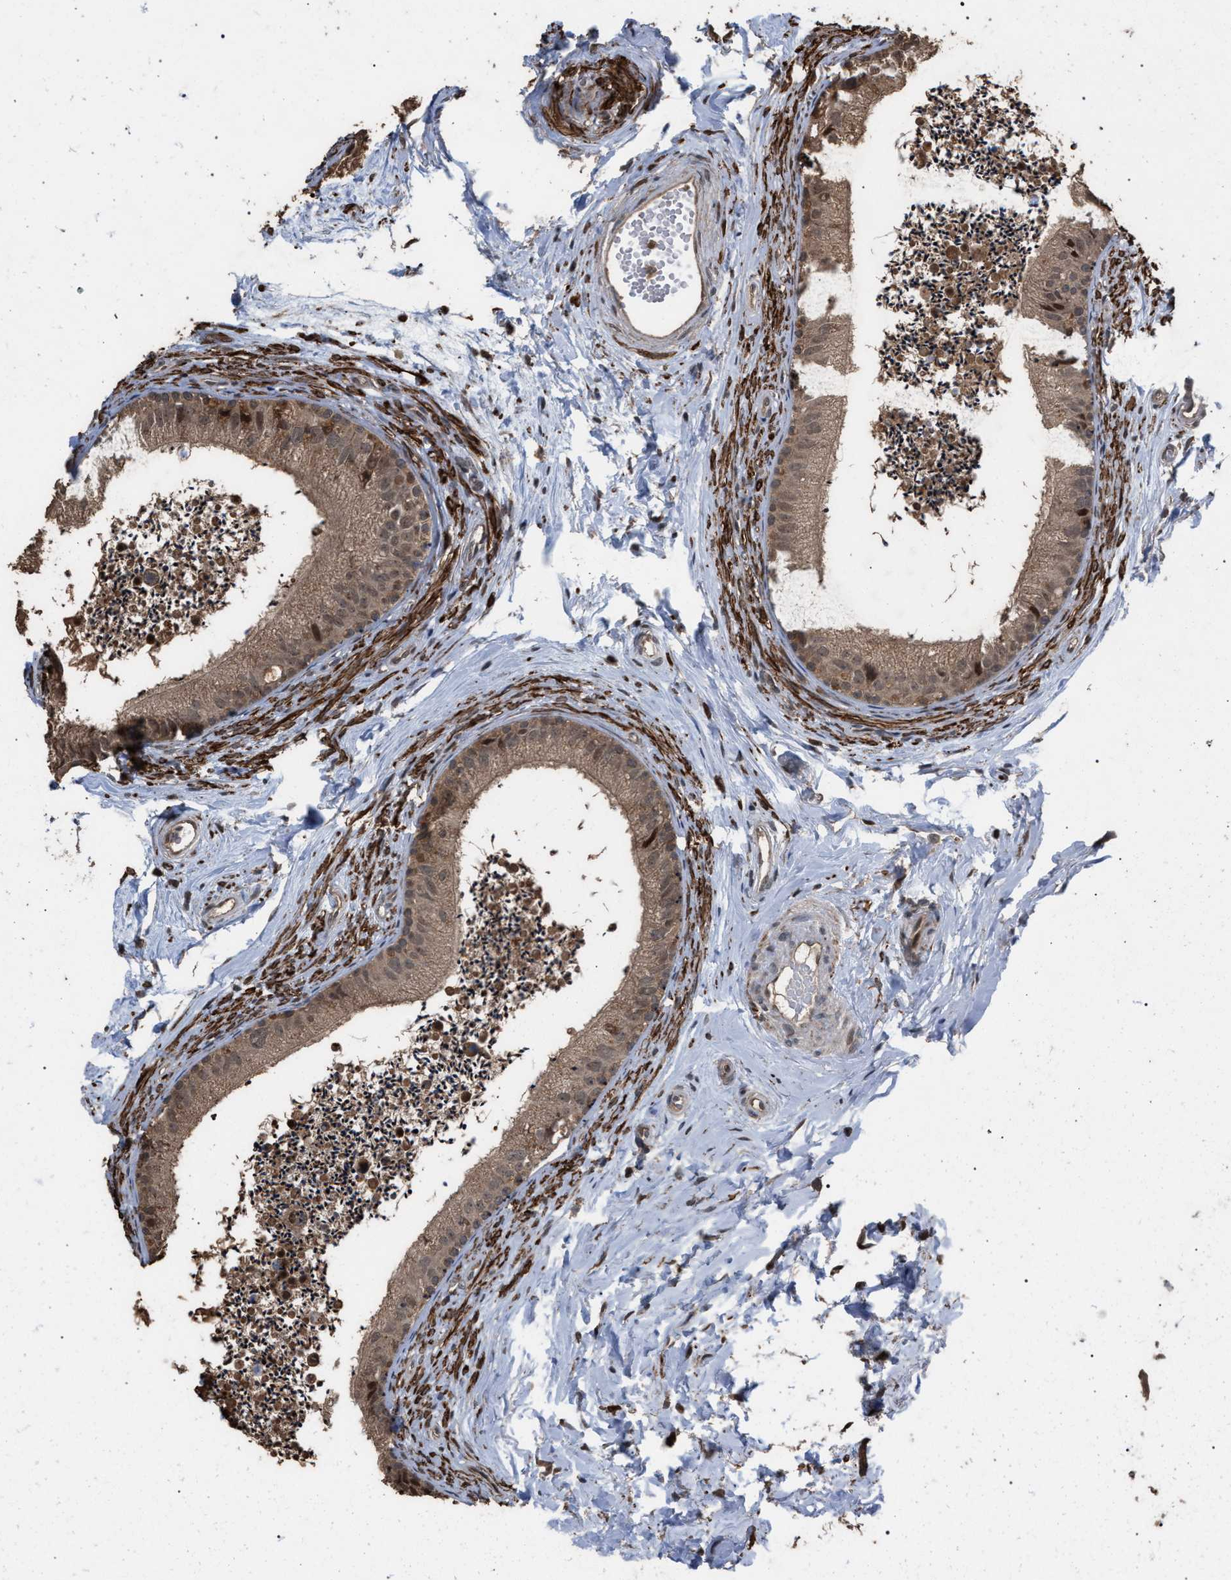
{"staining": {"intensity": "moderate", "quantity": ">75%", "location": "cytoplasmic/membranous"}, "tissue": "epididymis", "cell_type": "Glandular cells", "image_type": "normal", "snomed": [{"axis": "morphology", "description": "Normal tissue, NOS"}, {"axis": "topography", "description": "Epididymis"}], "caption": "Immunohistochemistry (DAB) staining of unremarkable human epididymis reveals moderate cytoplasmic/membranous protein expression in approximately >75% of glandular cells.", "gene": "NAA35", "patient": {"sex": "male", "age": 56}}